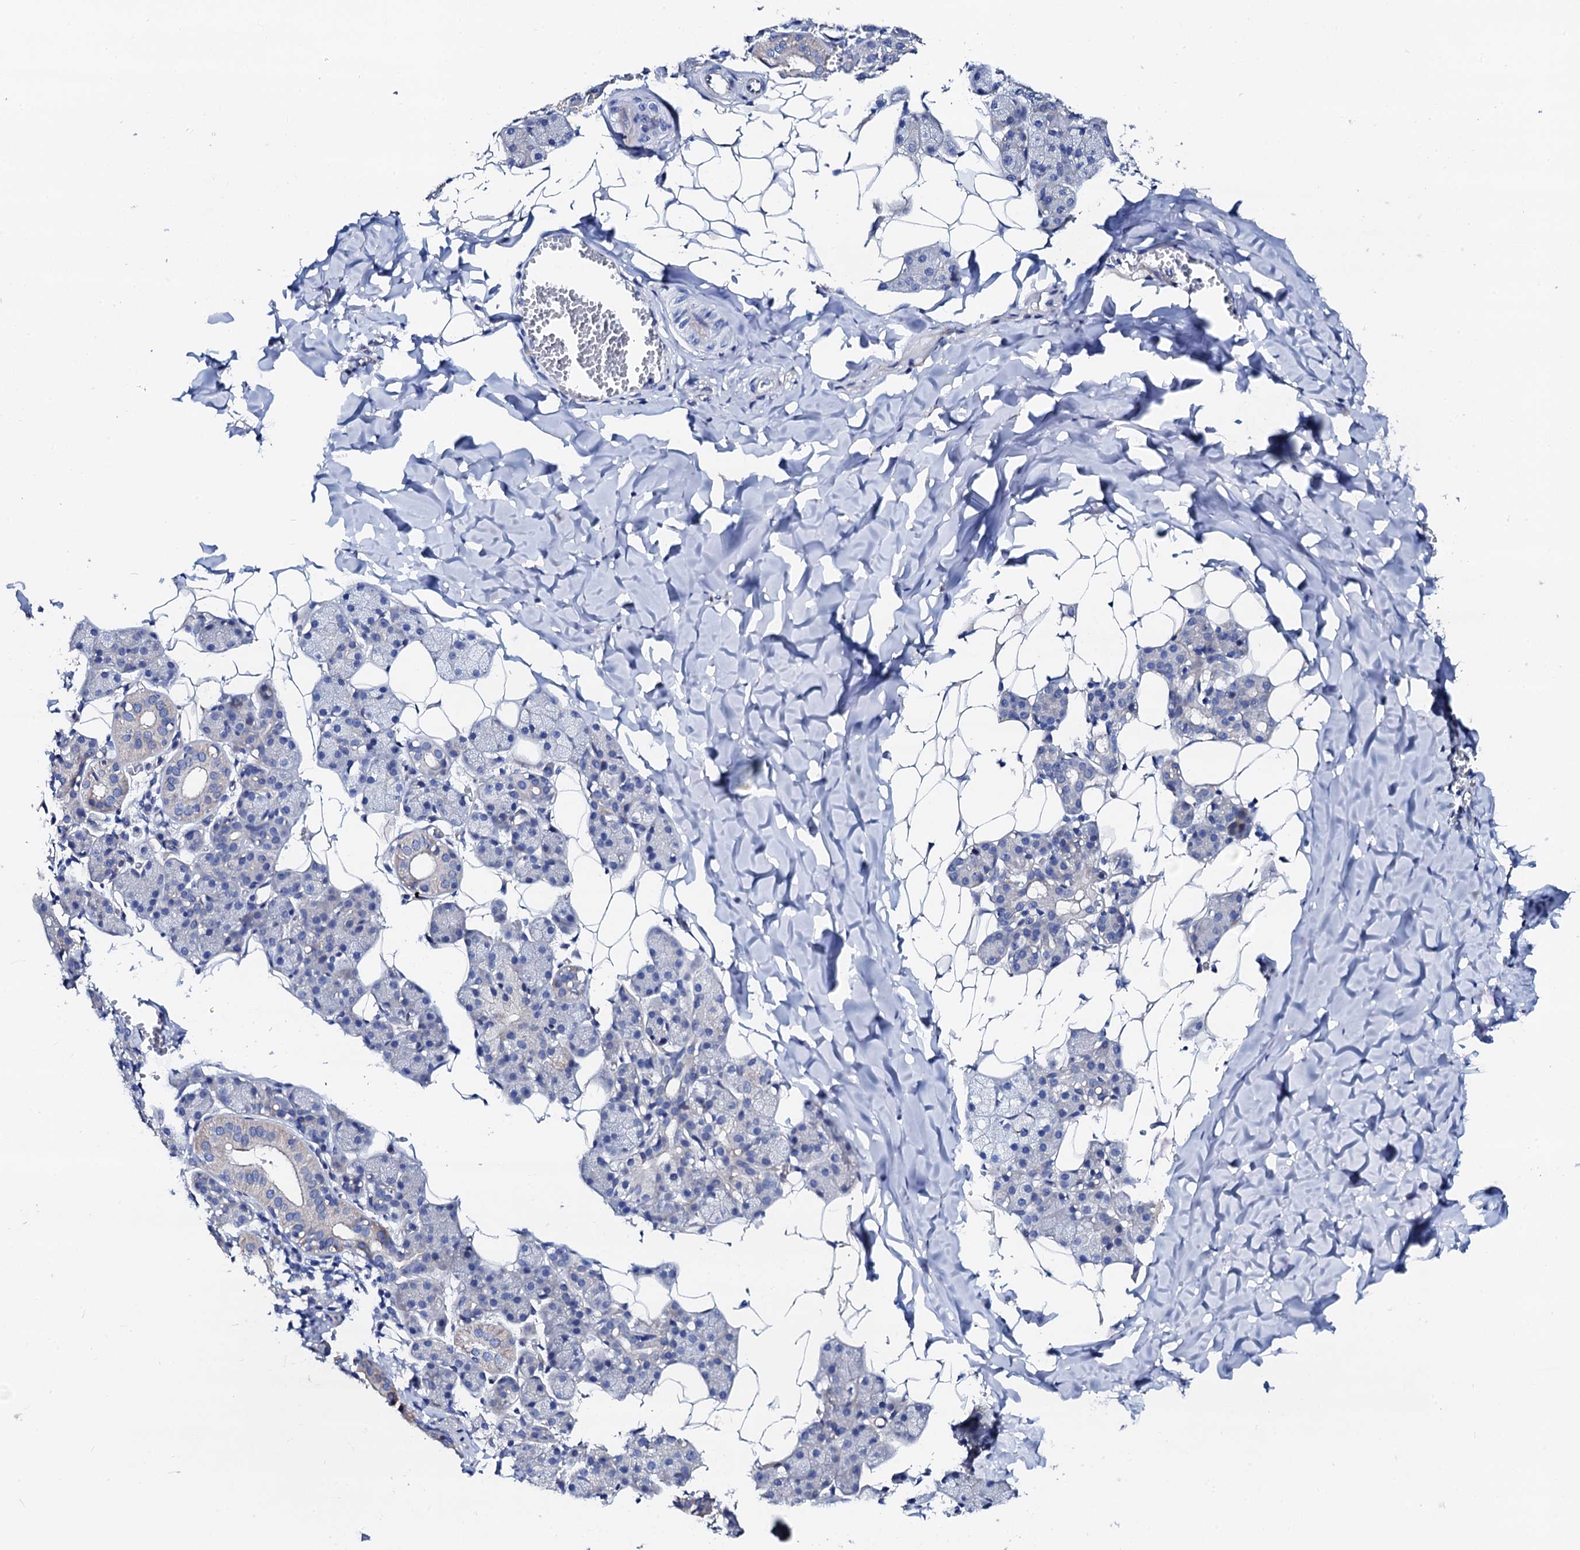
{"staining": {"intensity": "negative", "quantity": "none", "location": "none"}, "tissue": "salivary gland", "cell_type": "Glandular cells", "image_type": "normal", "snomed": [{"axis": "morphology", "description": "Normal tissue, NOS"}, {"axis": "topography", "description": "Salivary gland"}], "caption": "This micrograph is of unremarkable salivary gland stained with IHC to label a protein in brown with the nuclei are counter-stained blue. There is no expression in glandular cells. Nuclei are stained in blue.", "gene": "TRDN", "patient": {"sex": "female", "age": 33}}